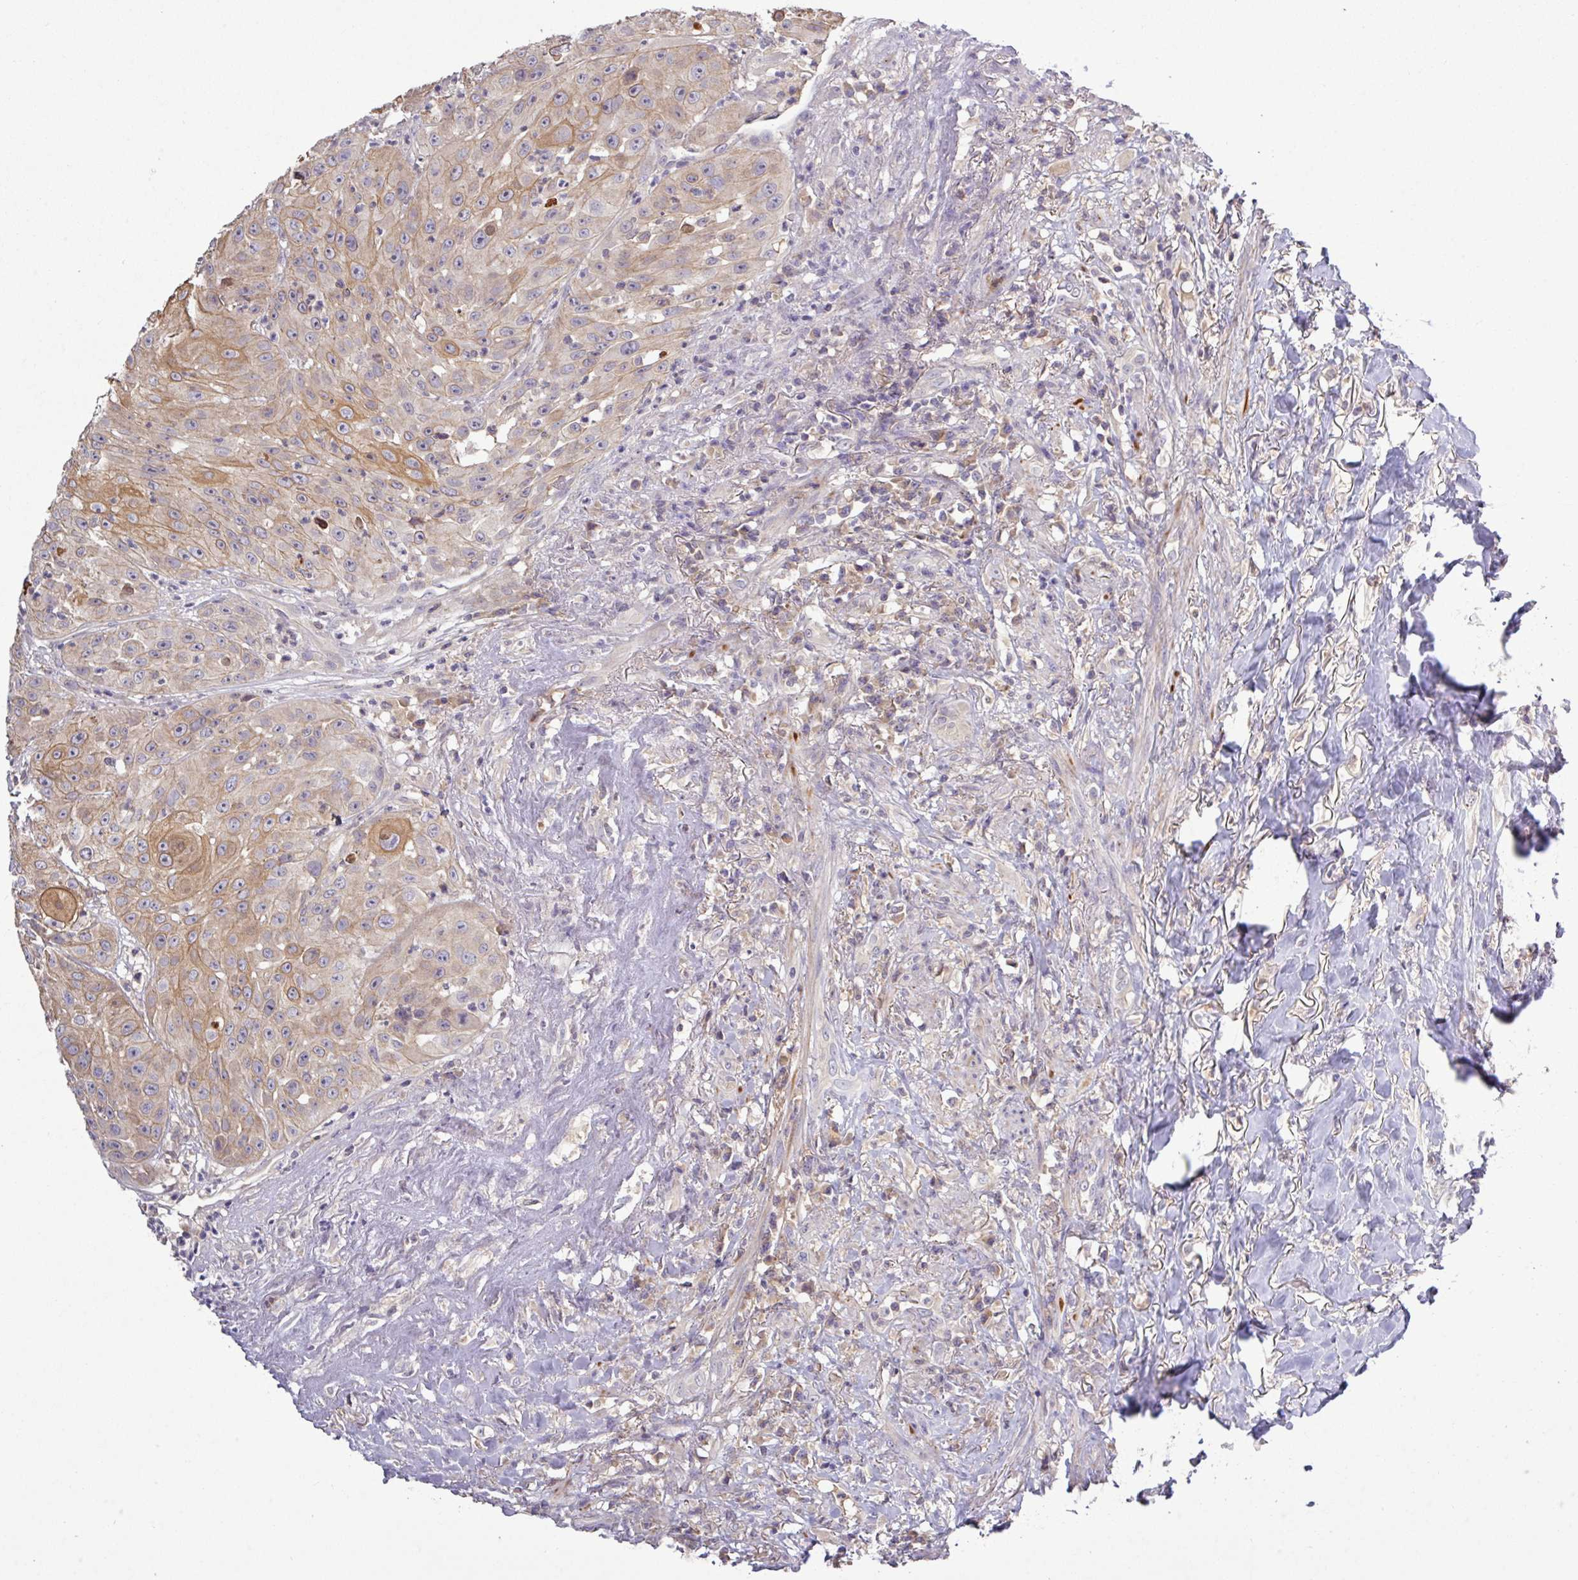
{"staining": {"intensity": "moderate", "quantity": ">75%", "location": "cytoplasmic/membranous"}, "tissue": "head and neck cancer", "cell_type": "Tumor cells", "image_type": "cancer", "snomed": [{"axis": "morphology", "description": "Squamous cell carcinoma, NOS"}, {"axis": "topography", "description": "Head-Neck"}], "caption": "Protein staining of squamous cell carcinoma (head and neck) tissue displays moderate cytoplasmic/membranous staining in approximately >75% of tumor cells.", "gene": "TMEM62", "patient": {"sex": "male", "age": 83}}